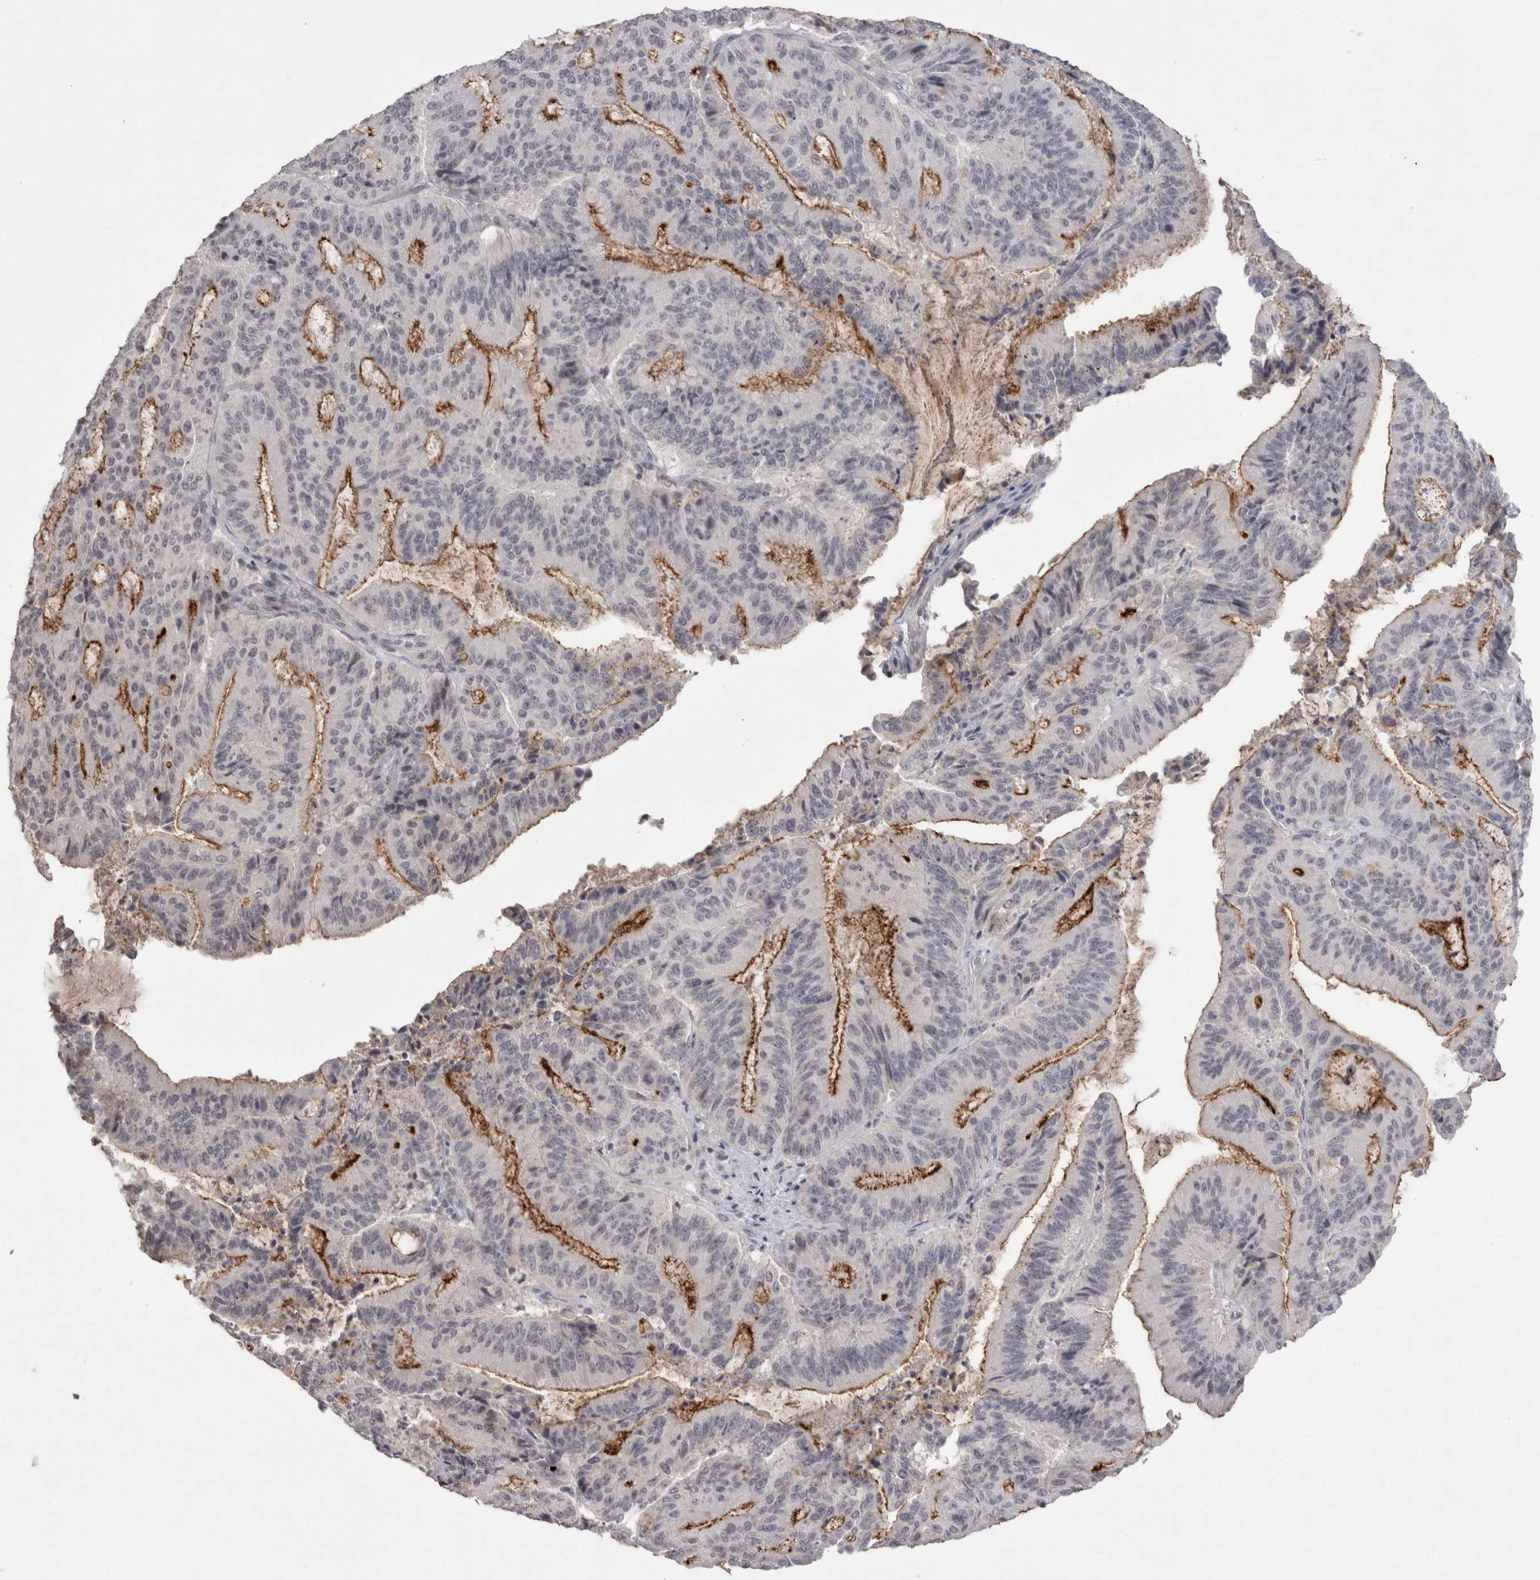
{"staining": {"intensity": "strong", "quantity": "25%-75%", "location": "cytoplasmic/membranous"}, "tissue": "liver cancer", "cell_type": "Tumor cells", "image_type": "cancer", "snomed": [{"axis": "morphology", "description": "Normal tissue, NOS"}, {"axis": "morphology", "description": "Cholangiocarcinoma"}, {"axis": "topography", "description": "Liver"}, {"axis": "topography", "description": "Peripheral nerve tissue"}], "caption": "Liver cancer was stained to show a protein in brown. There is high levels of strong cytoplasmic/membranous expression in approximately 25%-75% of tumor cells.", "gene": "DDX4", "patient": {"sex": "female", "age": 73}}